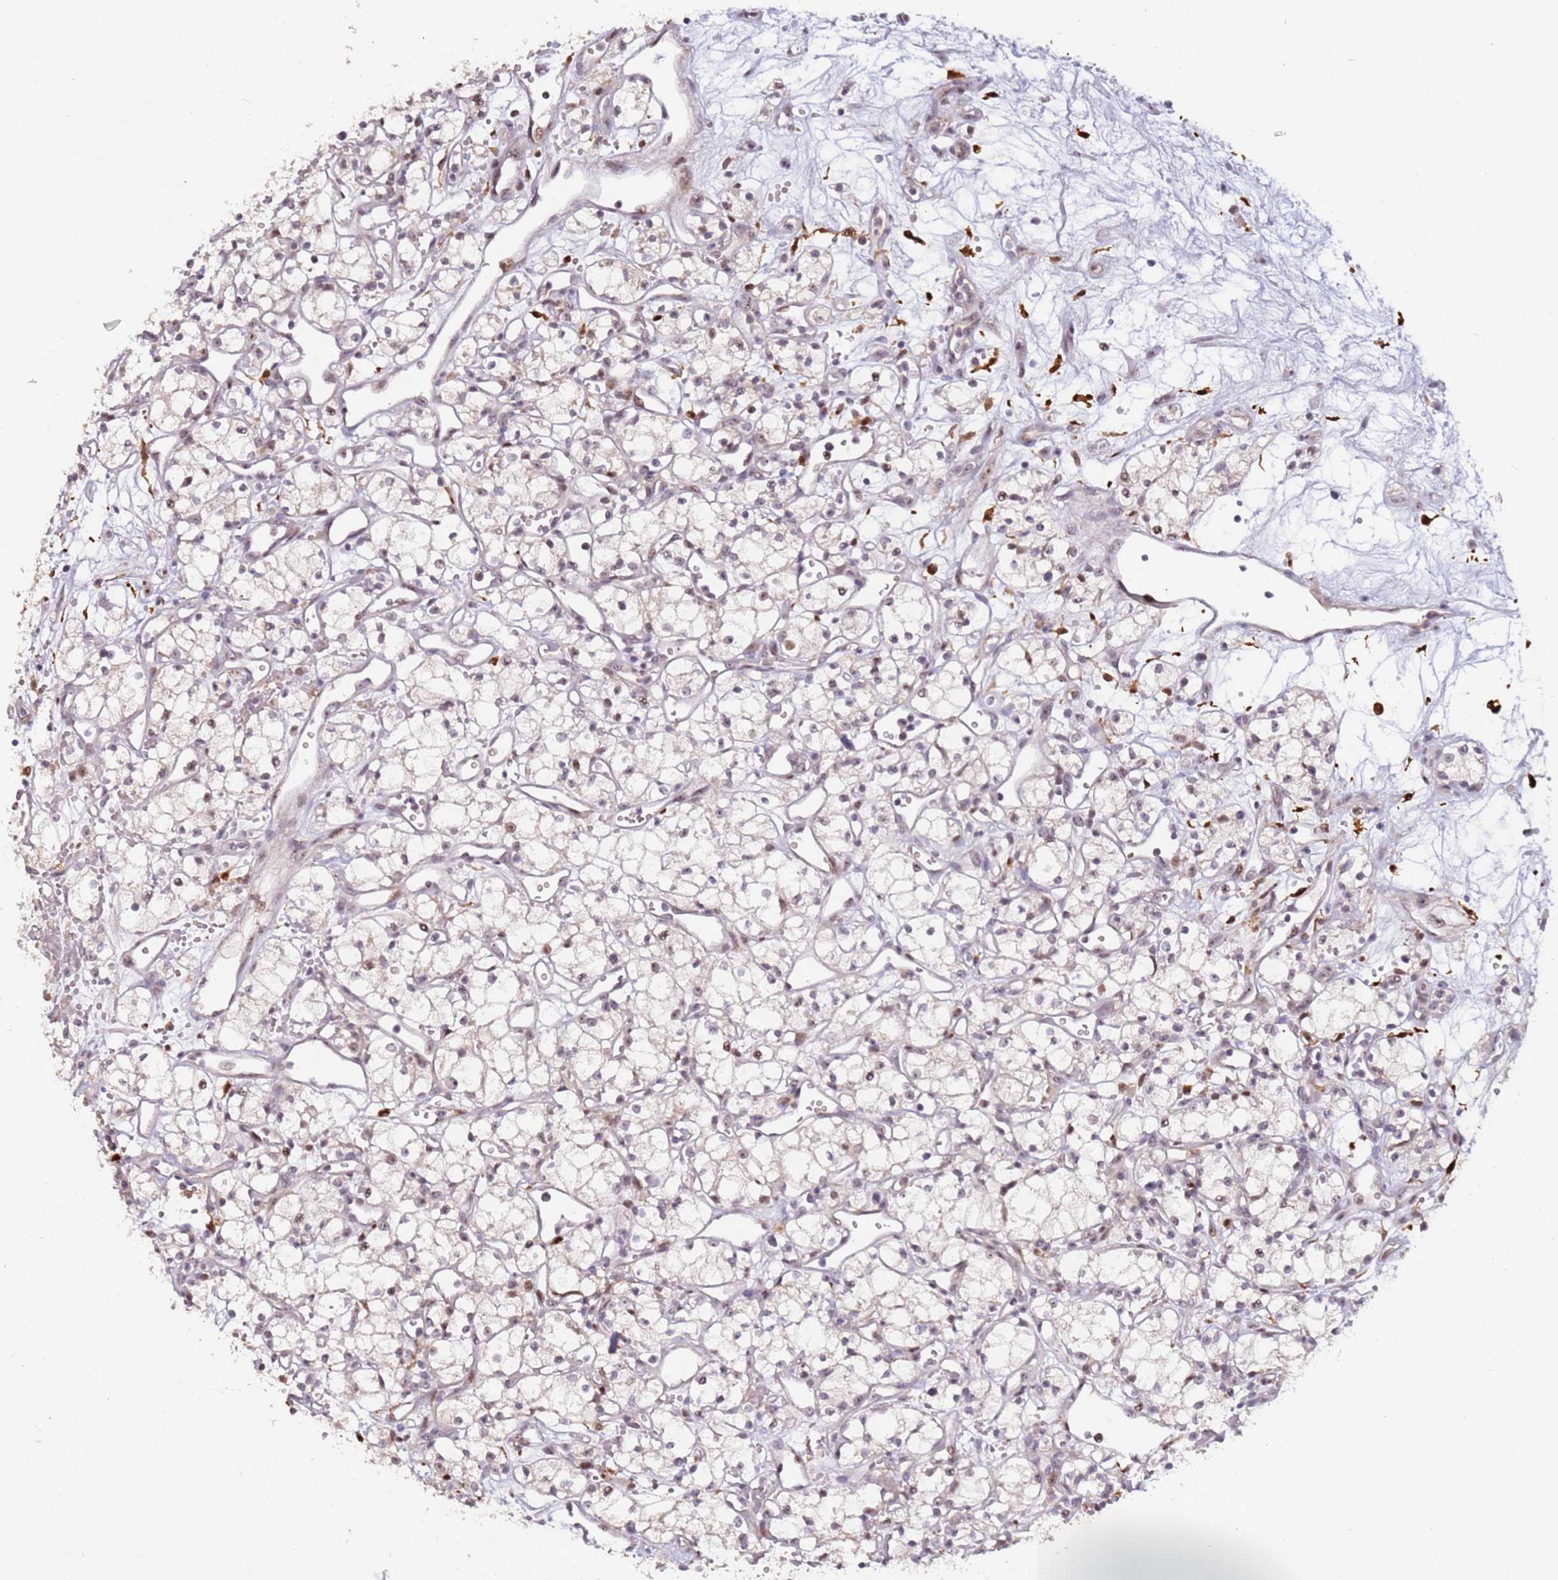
{"staining": {"intensity": "negative", "quantity": "none", "location": "none"}, "tissue": "renal cancer", "cell_type": "Tumor cells", "image_type": "cancer", "snomed": [{"axis": "morphology", "description": "Adenocarcinoma, NOS"}, {"axis": "topography", "description": "Kidney"}], "caption": "DAB (3,3'-diaminobenzidine) immunohistochemical staining of human renal cancer displays no significant positivity in tumor cells.", "gene": "LGALSL", "patient": {"sex": "male", "age": 59}}